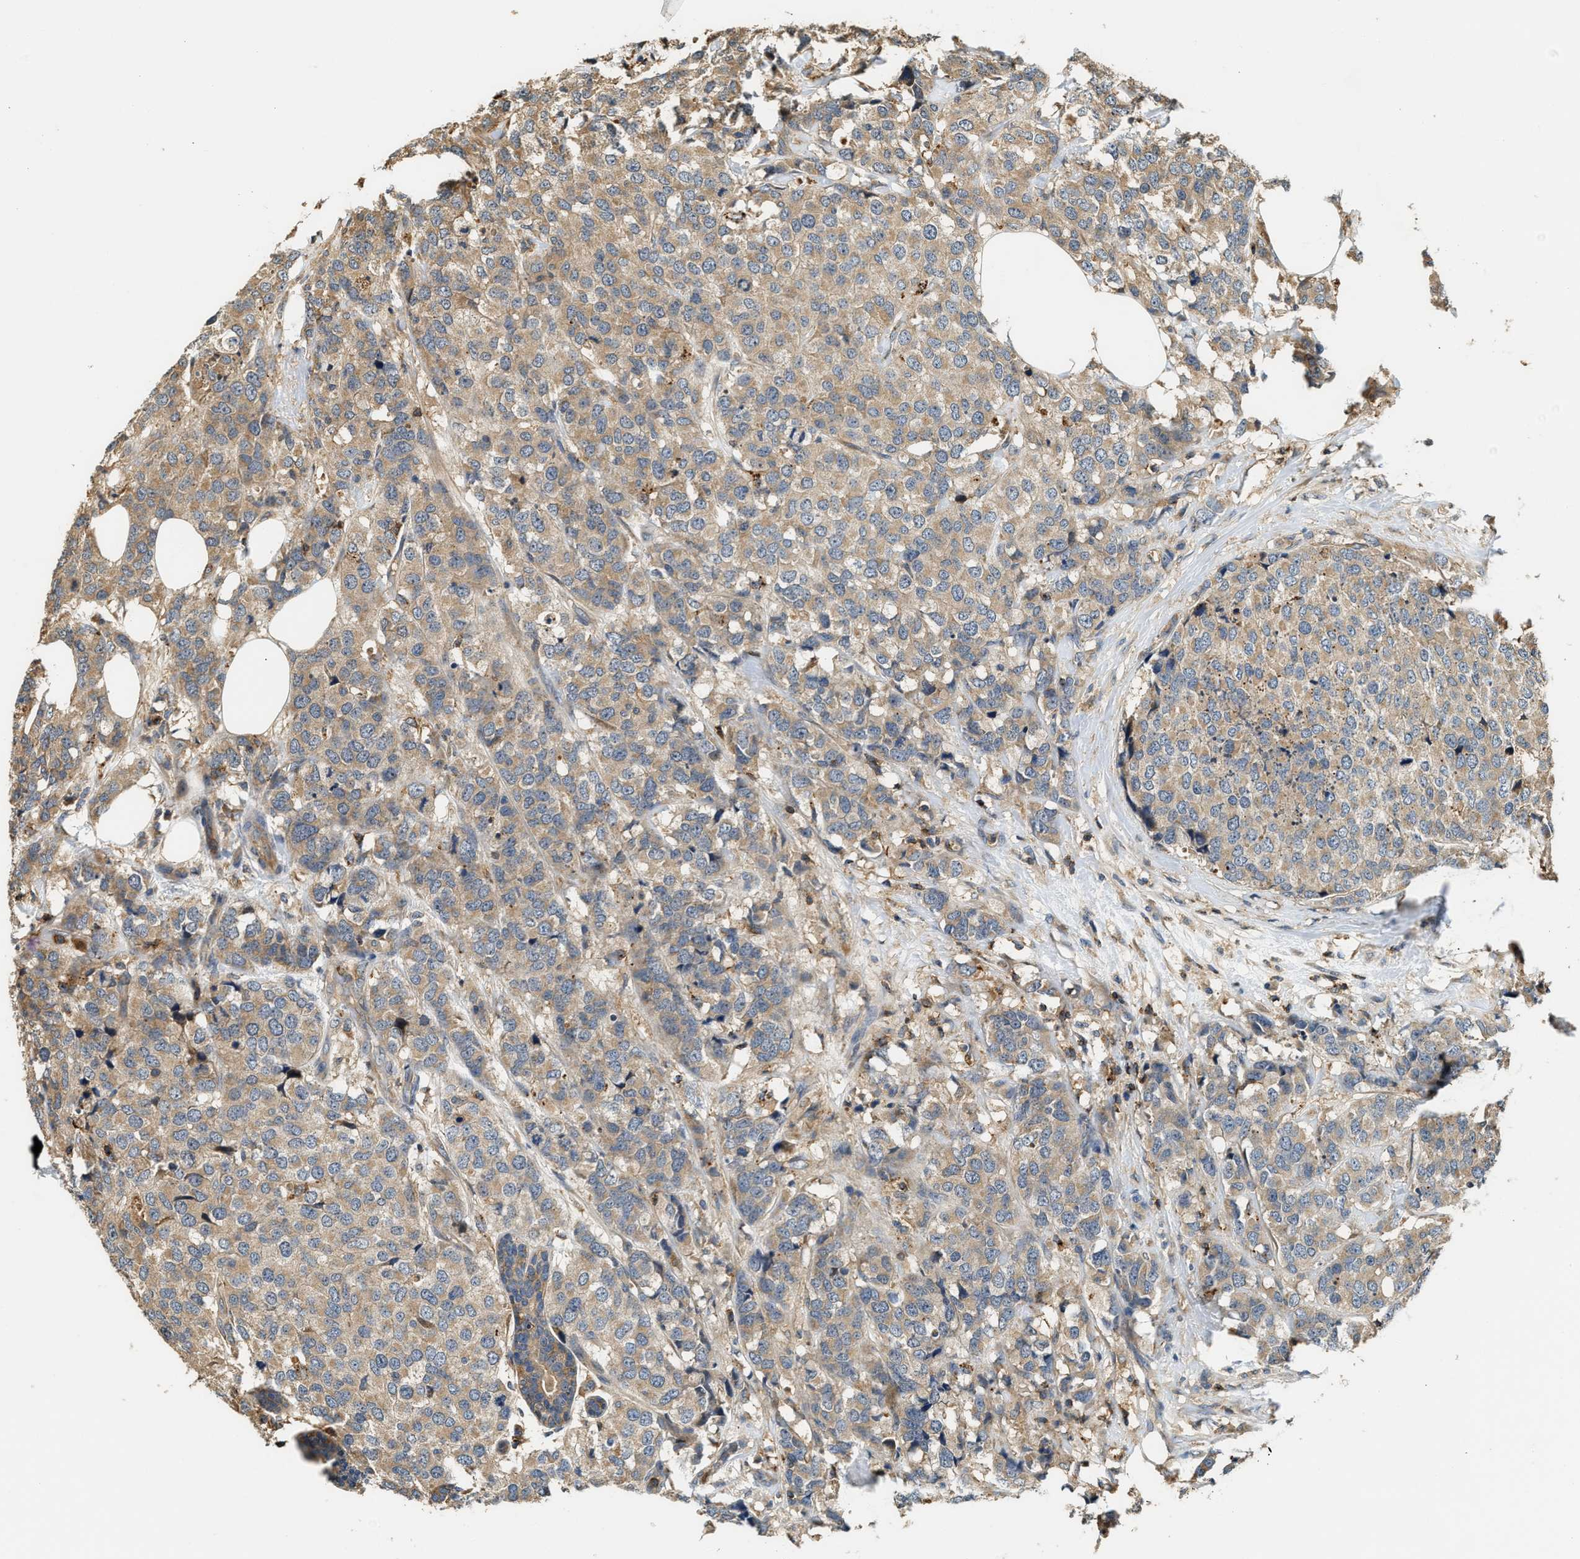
{"staining": {"intensity": "moderate", "quantity": ">75%", "location": "cytoplasmic/membranous"}, "tissue": "breast cancer", "cell_type": "Tumor cells", "image_type": "cancer", "snomed": [{"axis": "morphology", "description": "Lobular carcinoma"}, {"axis": "topography", "description": "Breast"}], "caption": "A brown stain shows moderate cytoplasmic/membranous staining of a protein in breast cancer (lobular carcinoma) tumor cells.", "gene": "SNX5", "patient": {"sex": "female", "age": 59}}